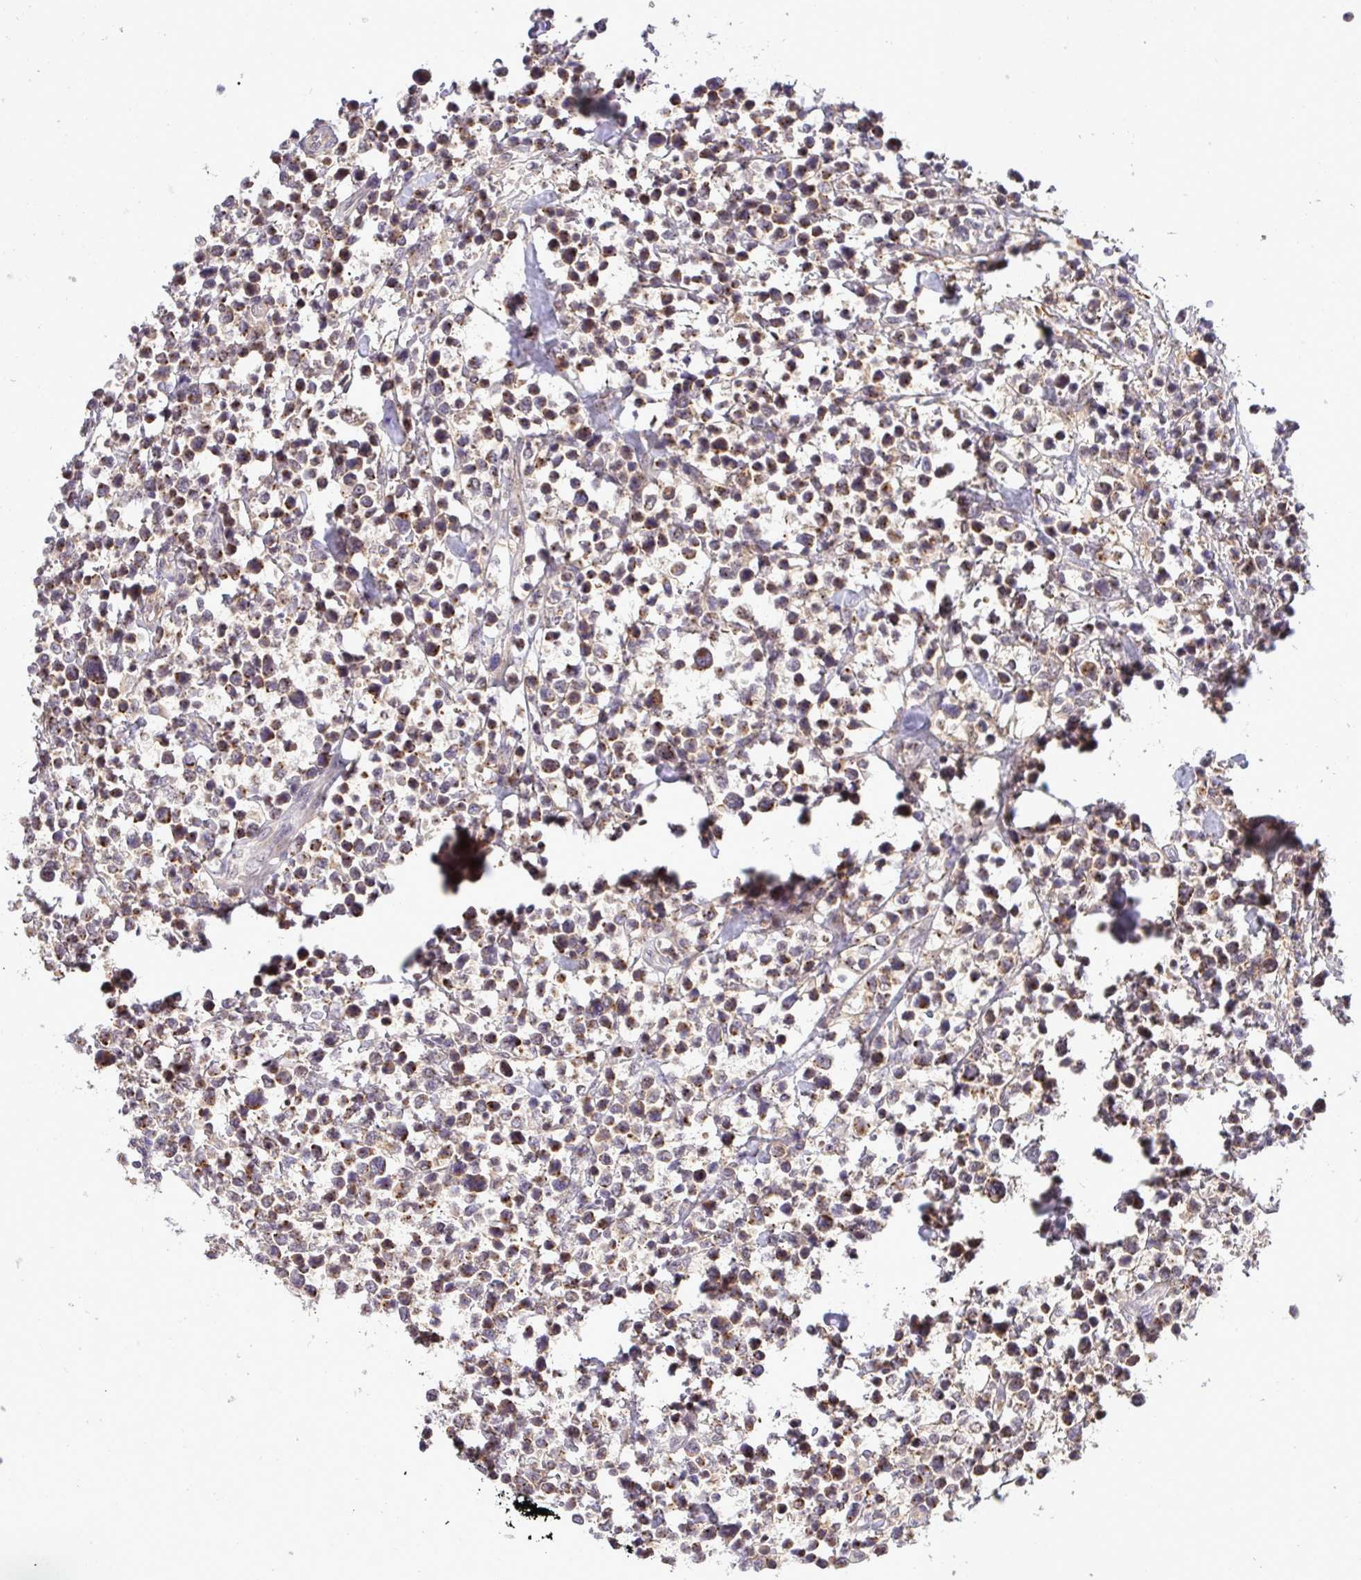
{"staining": {"intensity": "moderate", "quantity": ">75%", "location": "cytoplasmic/membranous"}, "tissue": "lymphoma", "cell_type": "Tumor cells", "image_type": "cancer", "snomed": [{"axis": "morphology", "description": "Malignant lymphoma, non-Hodgkin's type, High grade"}, {"axis": "topography", "description": "Soft tissue"}], "caption": "Protein staining exhibits moderate cytoplasmic/membranous positivity in about >75% of tumor cells in high-grade malignant lymphoma, non-Hodgkin's type.", "gene": "SLC9A6", "patient": {"sex": "female", "age": 56}}